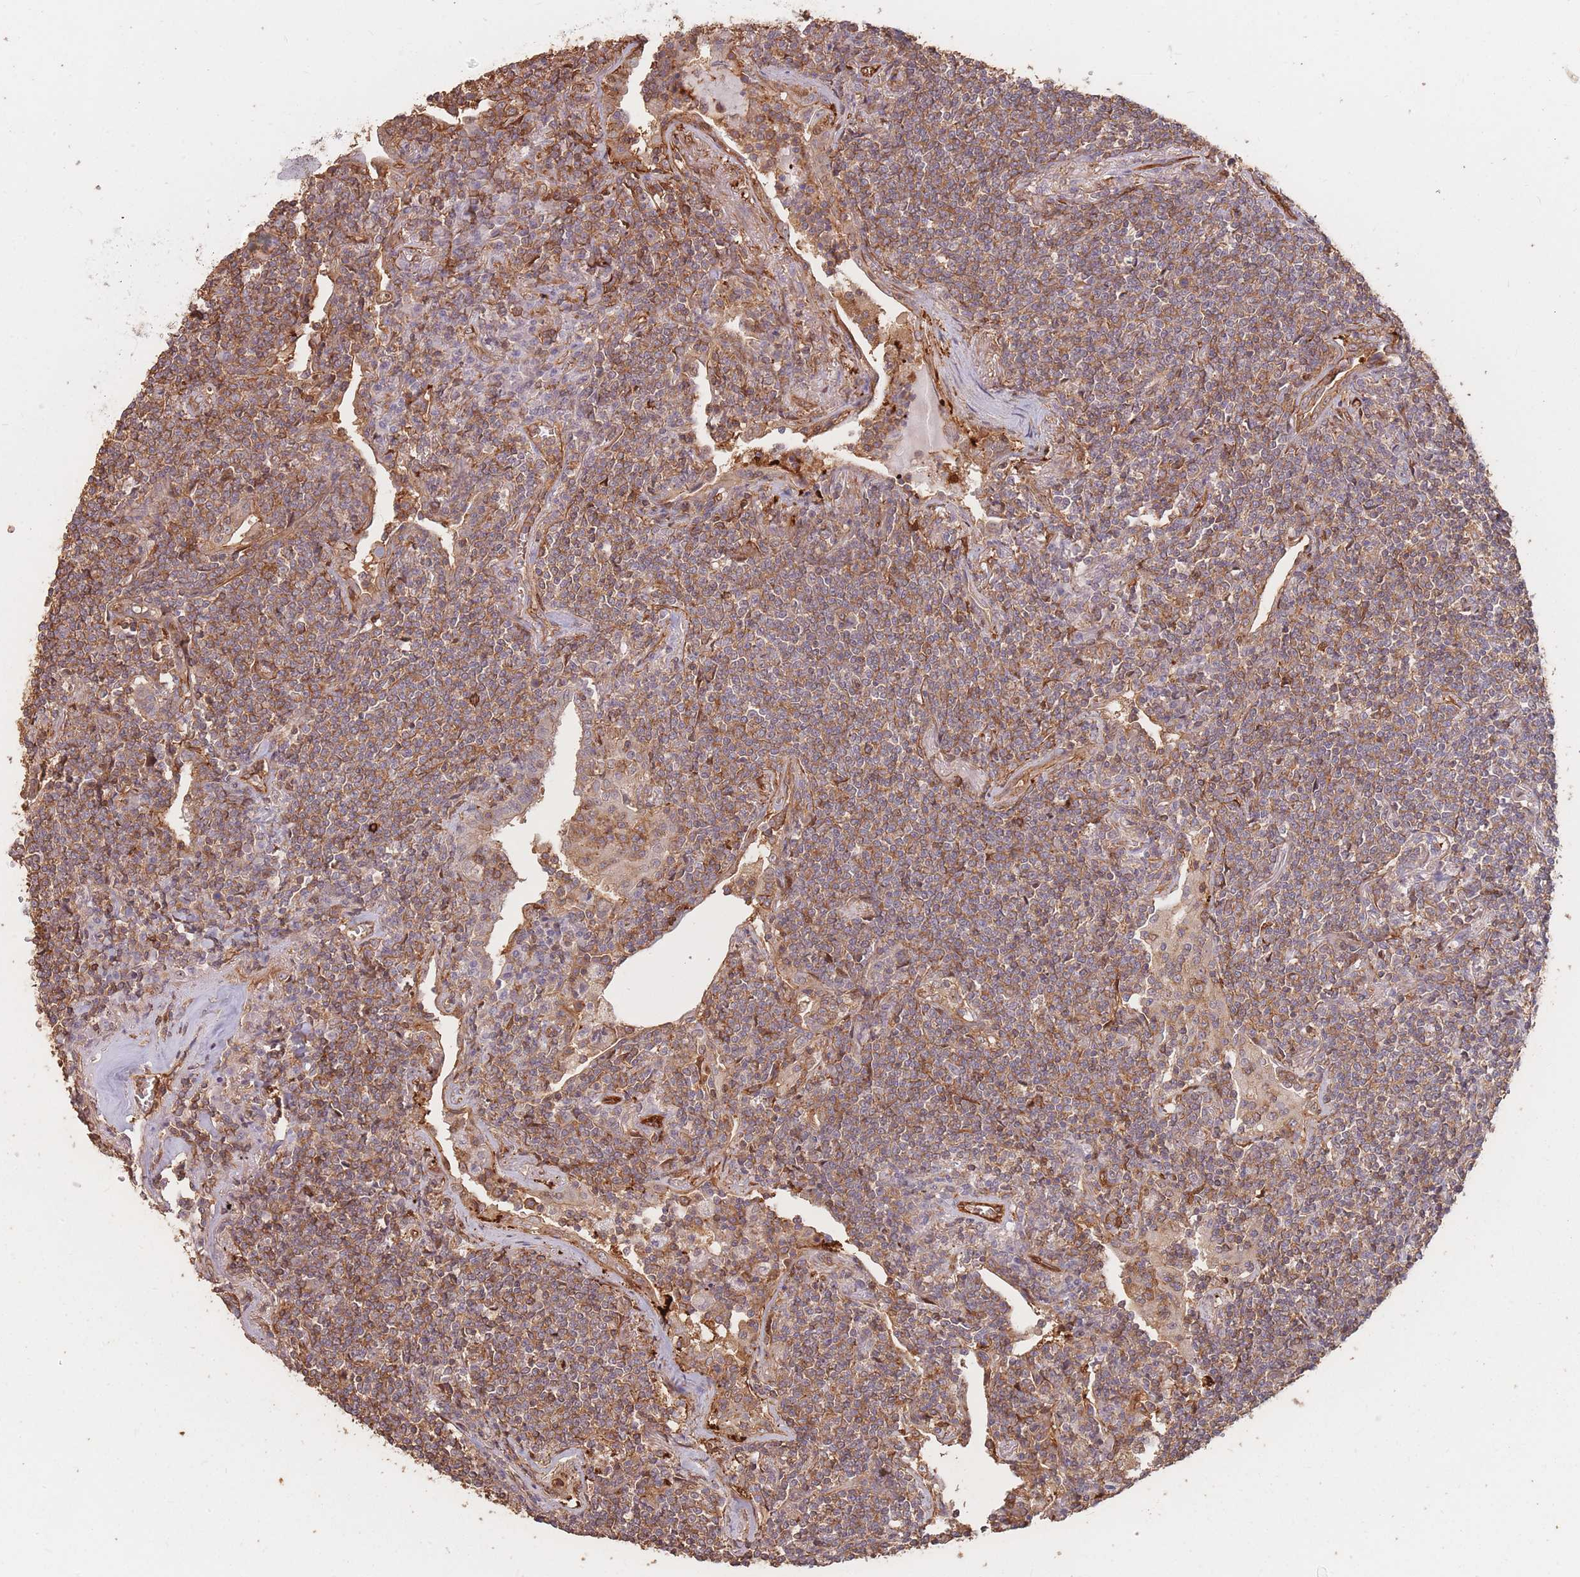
{"staining": {"intensity": "moderate", "quantity": ">75%", "location": "cytoplasmic/membranous"}, "tissue": "lymphoma", "cell_type": "Tumor cells", "image_type": "cancer", "snomed": [{"axis": "morphology", "description": "Malignant lymphoma, non-Hodgkin's type, Low grade"}, {"axis": "topography", "description": "Lung"}], "caption": "Lymphoma was stained to show a protein in brown. There is medium levels of moderate cytoplasmic/membranous positivity in about >75% of tumor cells. The staining was performed using DAB to visualize the protein expression in brown, while the nuclei were stained in blue with hematoxylin (Magnification: 20x).", "gene": "PLS3", "patient": {"sex": "female", "age": 71}}